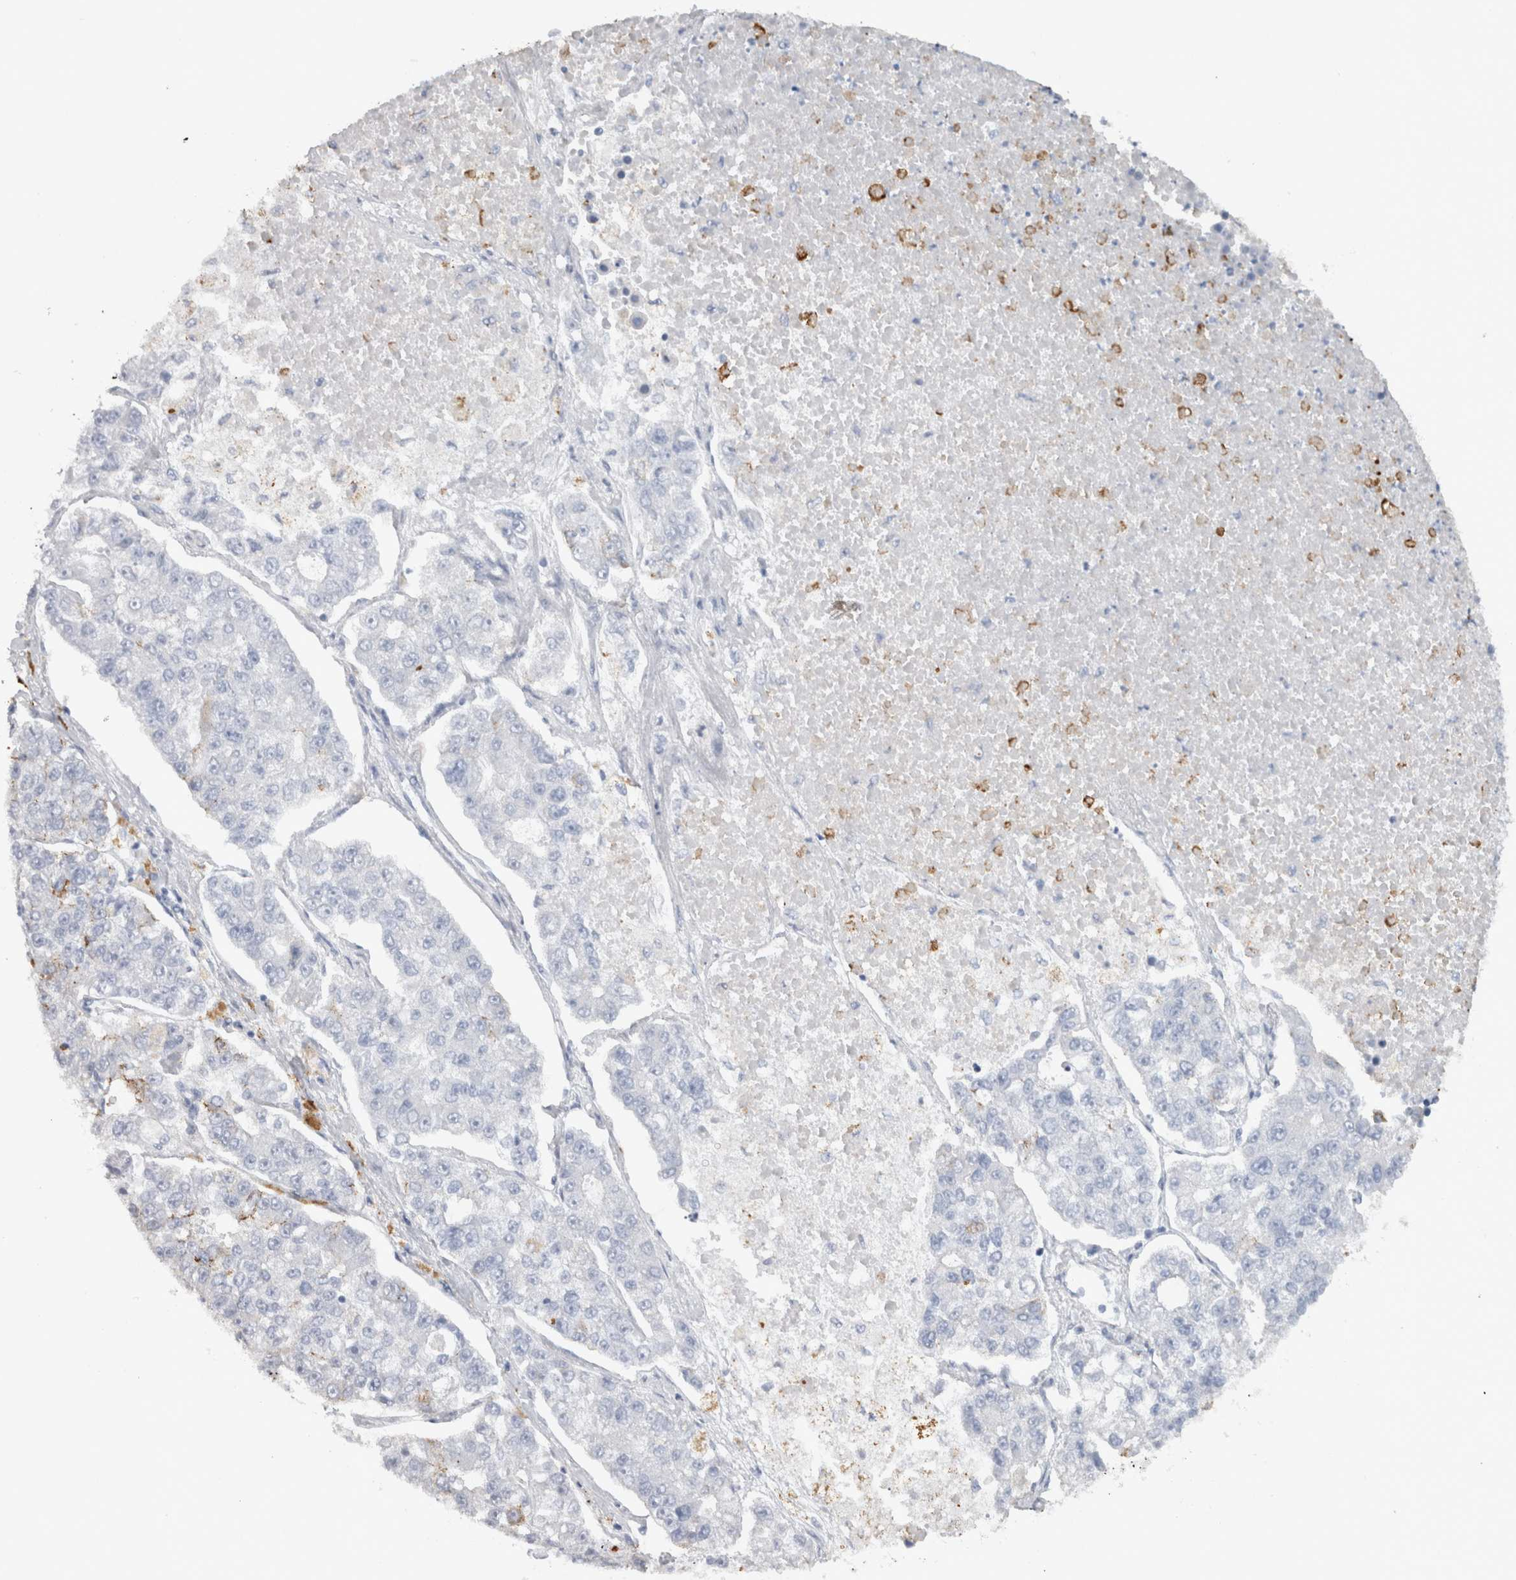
{"staining": {"intensity": "moderate", "quantity": "<25%", "location": "cytoplasmic/membranous"}, "tissue": "lung cancer", "cell_type": "Tumor cells", "image_type": "cancer", "snomed": [{"axis": "morphology", "description": "Adenocarcinoma, NOS"}, {"axis": "topography", "description": "Lung"}], "caption": "Protein staining of lung adenocarcinoma tissue shows moderate cytoplasmic/membranous staining in about <25% of tumor cells. The protein is shown in brown color, while the nuclei are stained blue.", "gene": "CDH17", "patient": {"sex": "male", "age": 49}}